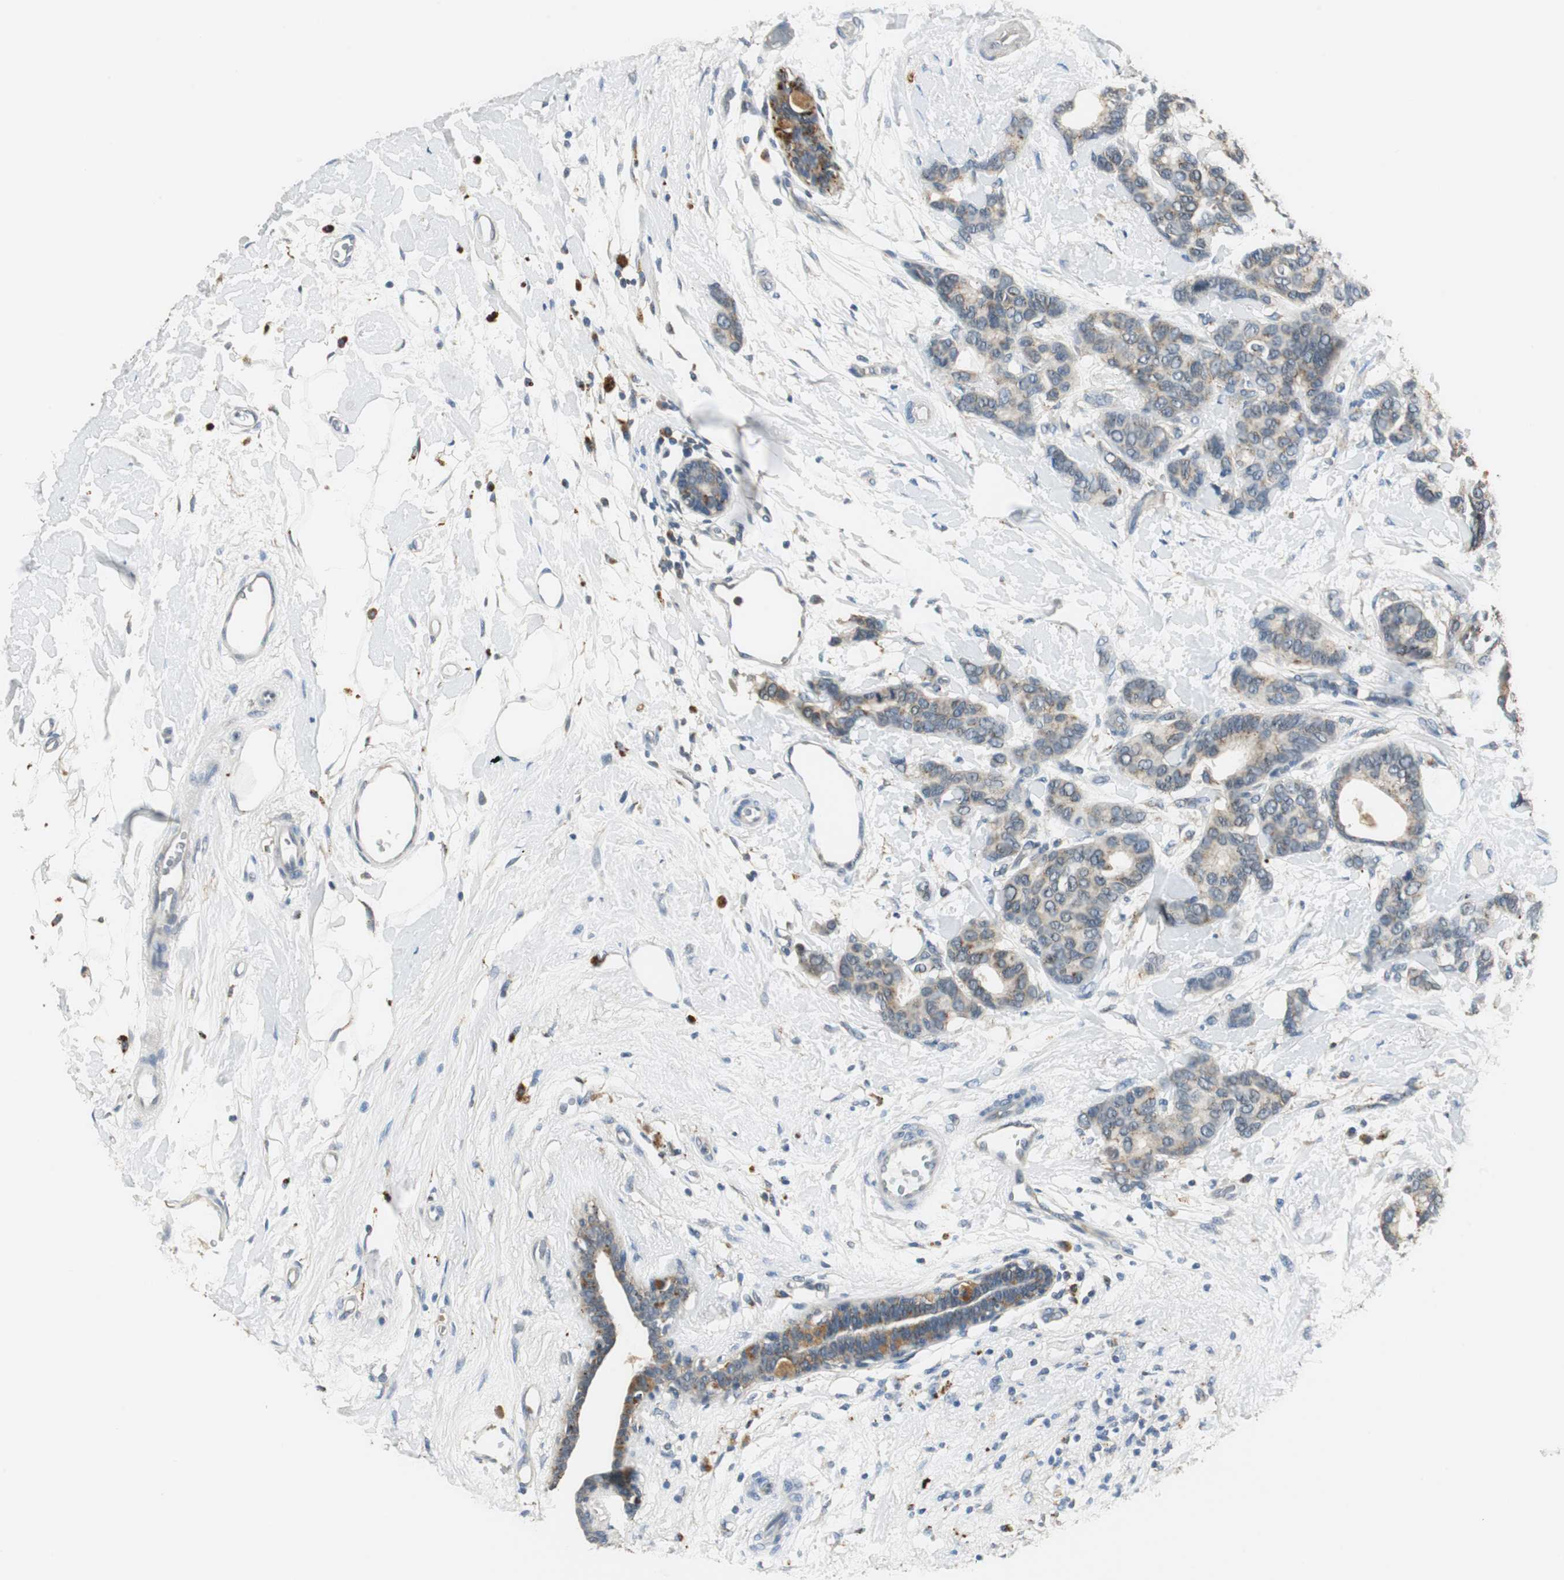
{"staining": {"intensity": "weak", "quantity": "<25%", "location": "cytoplasmic/membranous"}, "tissue": "breast cancer", "cell_type": "Tumor cells", "image_type": "cancer", "snomed": [{"axis": "morphology", "description": "Duct carcinoma"}, {"axis": "topography", "description": "Breast"}], "caption": "A histopathology image of breast intraductal carcinoma stained for a protein shows no brown staining in tumor cells. (DAB IHC with hematoxylin counter stain).", "gene": "NIT1", "patient": {"sex": "female", "age": 87}}